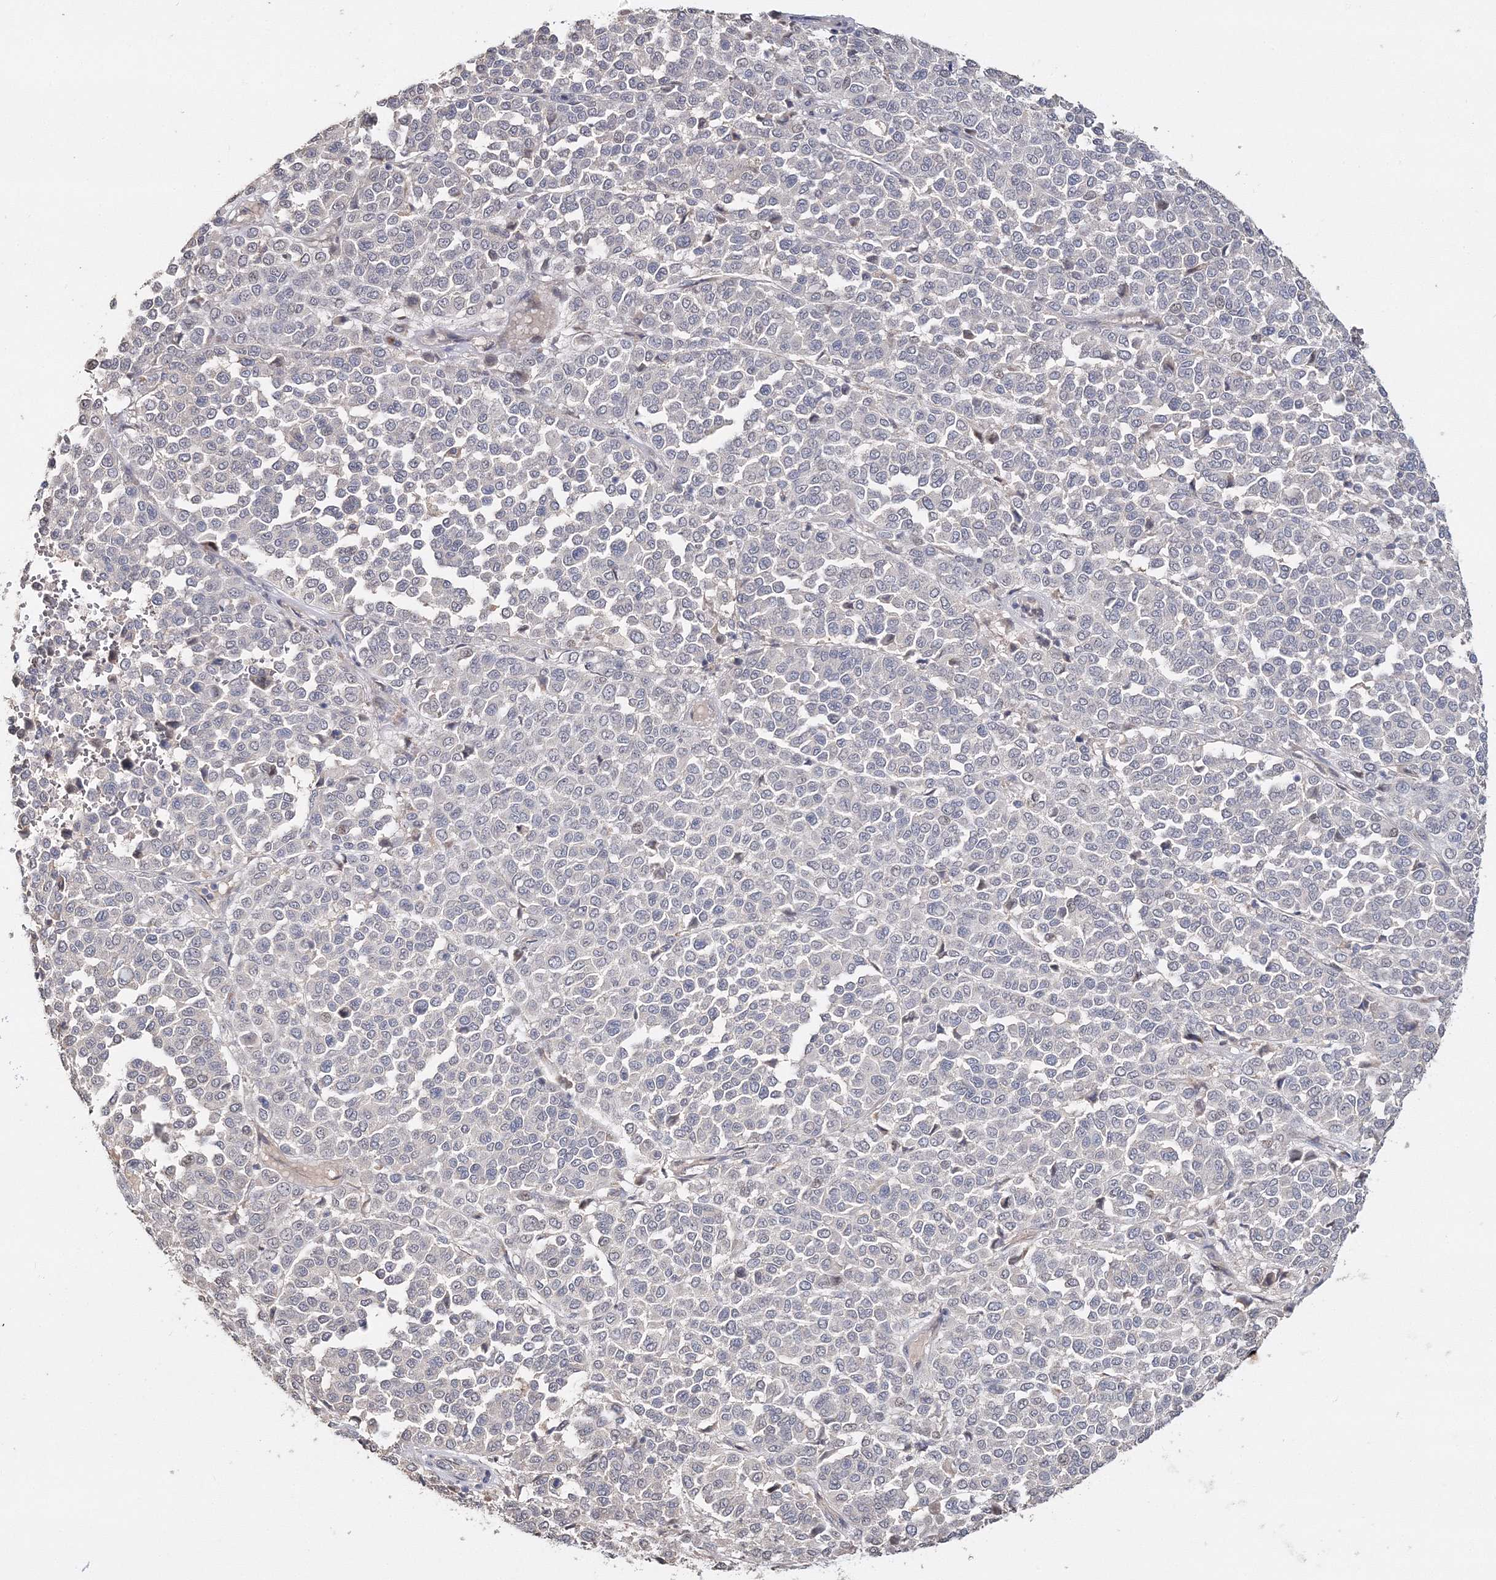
{"staining": {"intensity": "negative", "quantity": "none", "location": "none"}, "tissue": "melanoma", "cell_type": "Tumor cells", "image_type": "cancer", "snomed": [{"axis": "morphology", "description": "Malignant melanoma, Metastatic site"}, {"axis": "topography", "description": "Pancreas"}], "caption": "This is an immunohistochemistry image of malignant melanoma (metastatic site). There is no positivity in tumor cells.", "gene": "GJB5", "patient": {"sex": "female", "age": 30}}